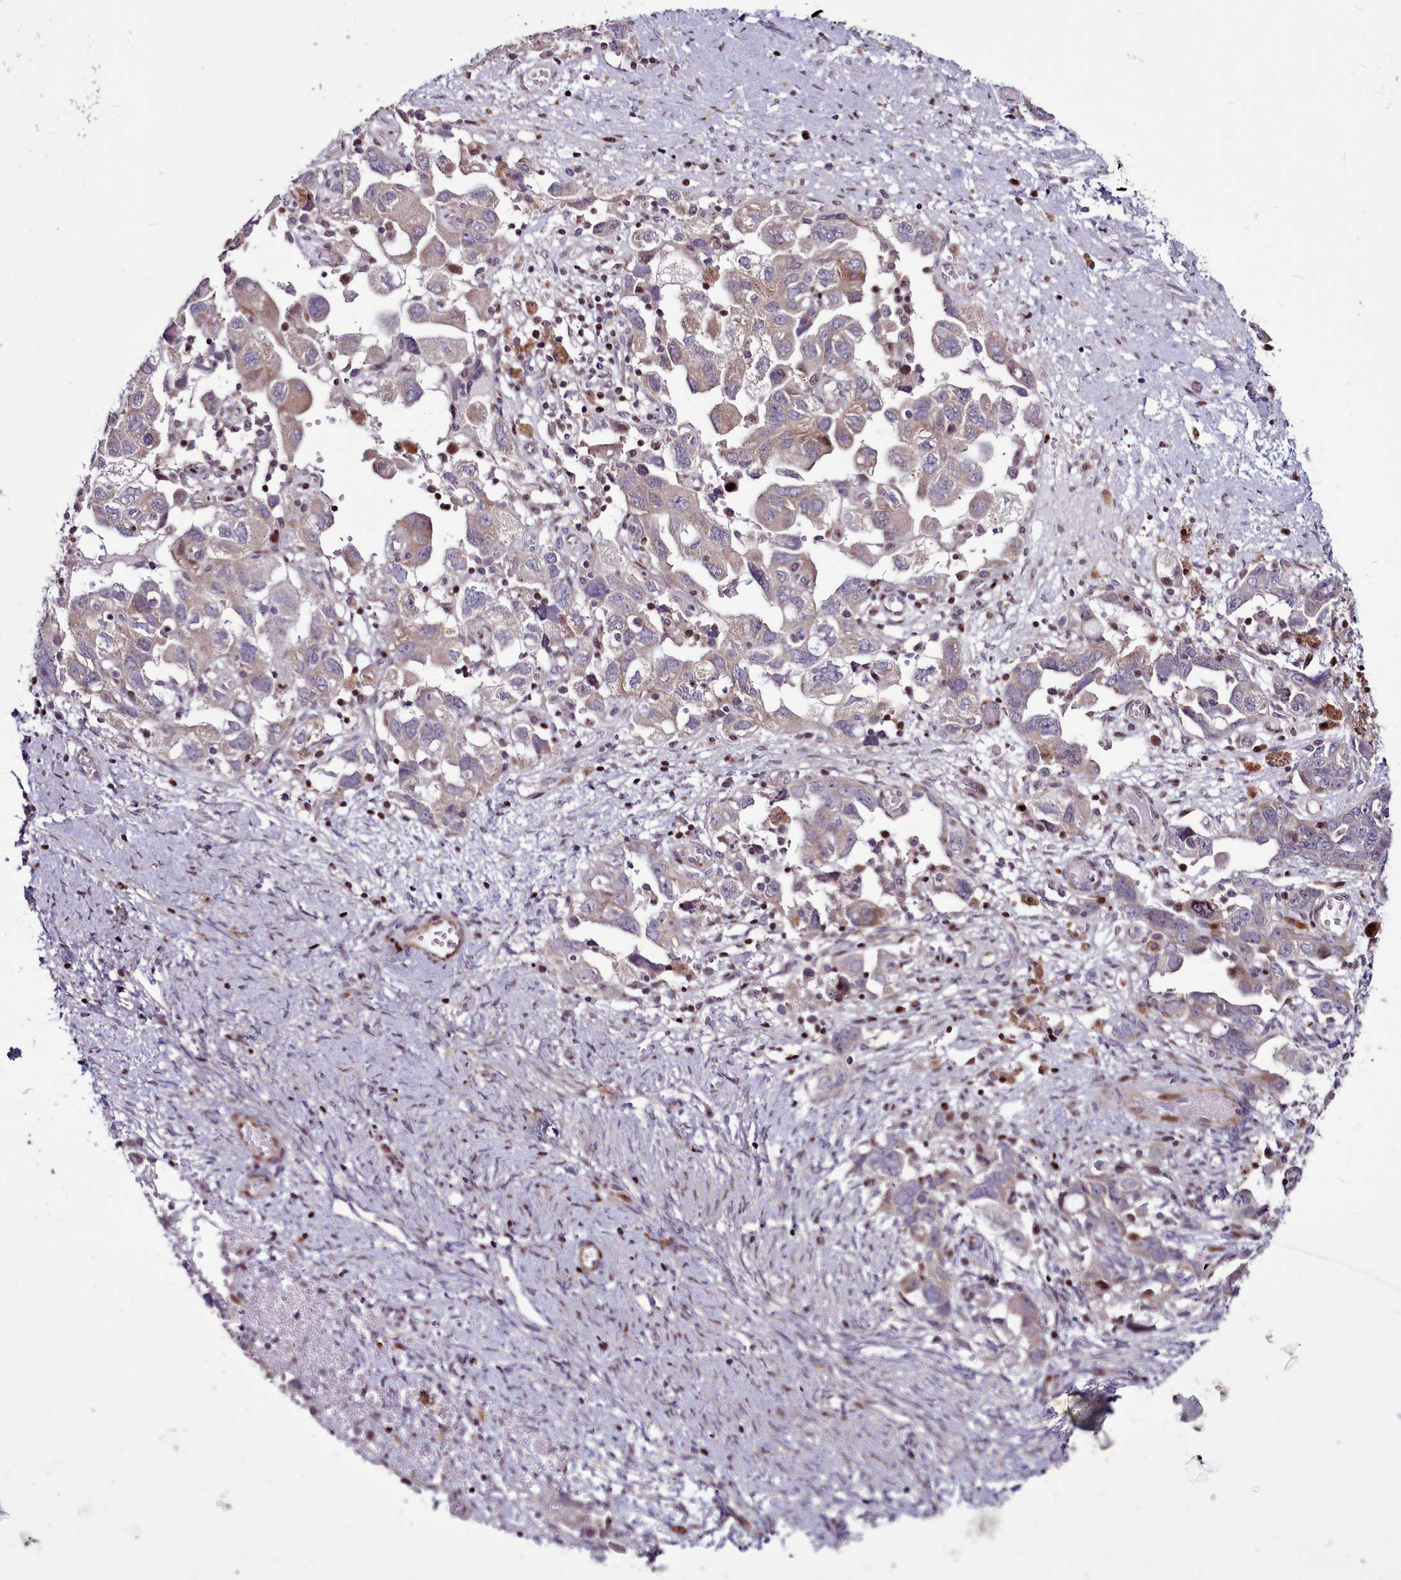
{"staining": {"intensity": "moderate", "quantity": "<25%", "location": "cytoplasmic/membranous"}, "tissue": "ovarian cancer", "cell_type": "Tumor cells", "image_type": "cancer", "snomed": [{"axis": "morphology", "description": "Carcinoma, NOS"}, {"axis": "morphology", "description": "Cystadenocarcinoma, serous, NOS"}, {"axis": "topography", "description": "Ovary"}], "caption": "High-magnification brightfield microscopy of ovarian cancer (serous cystadenocarcinoma) stained with DAB (3,3'-diaminobenzidine) (brown) and counterstained with hematoxylin (blue). tumor cells exhibit moderate cytoplasmic/membranous expression is seen in approximately<25% of cells.", "gene": "WBP11", "patient": {"sex": "female", "age": 69}}